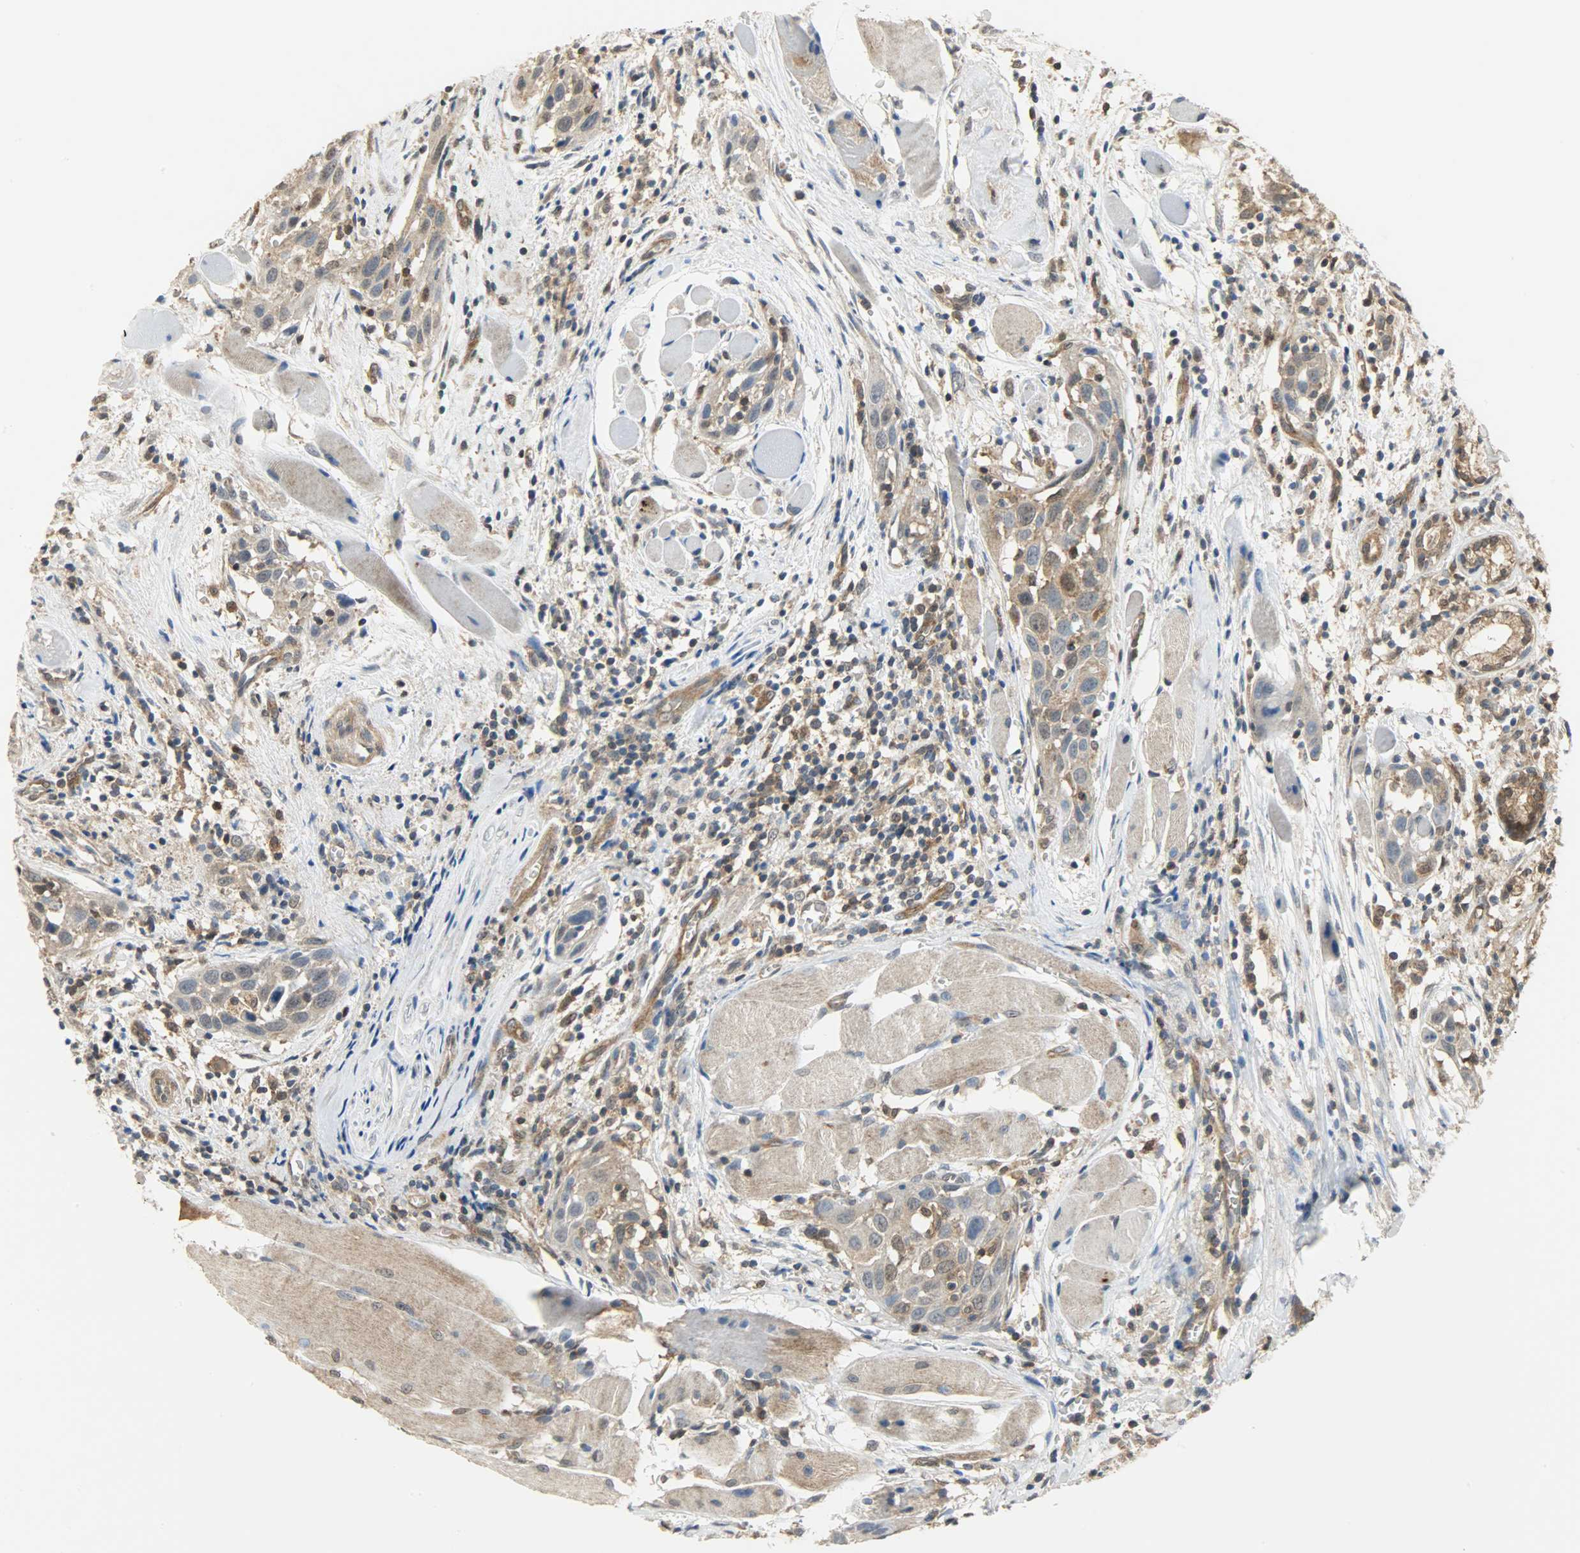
{"staining": {"intensity": "moderate", "quantity": ">75%", "location": "cytoplasmic/membranous,nuclear"}, "tissue": "head and neck cancer", "cell_type": "Tumor cells", "image_type": "cancer", "snomed": [{"axis": "morphology", "description": "Squamous cell carcinoma, NOS"}, {"axis": "topography", "description": "Oral tissue"}, {"axis": "topography", "description": "Head-Neck"}], "caption": "This is an image of immunohistochemistry (IHC) staining of head and neck squamous cell carcinoma, which shows moderate staining in the cytoplasmic/membranous and nuclear of tumor cells.", "gene": "TRIM21", "patient": {"sex": "female", "age": 50}}